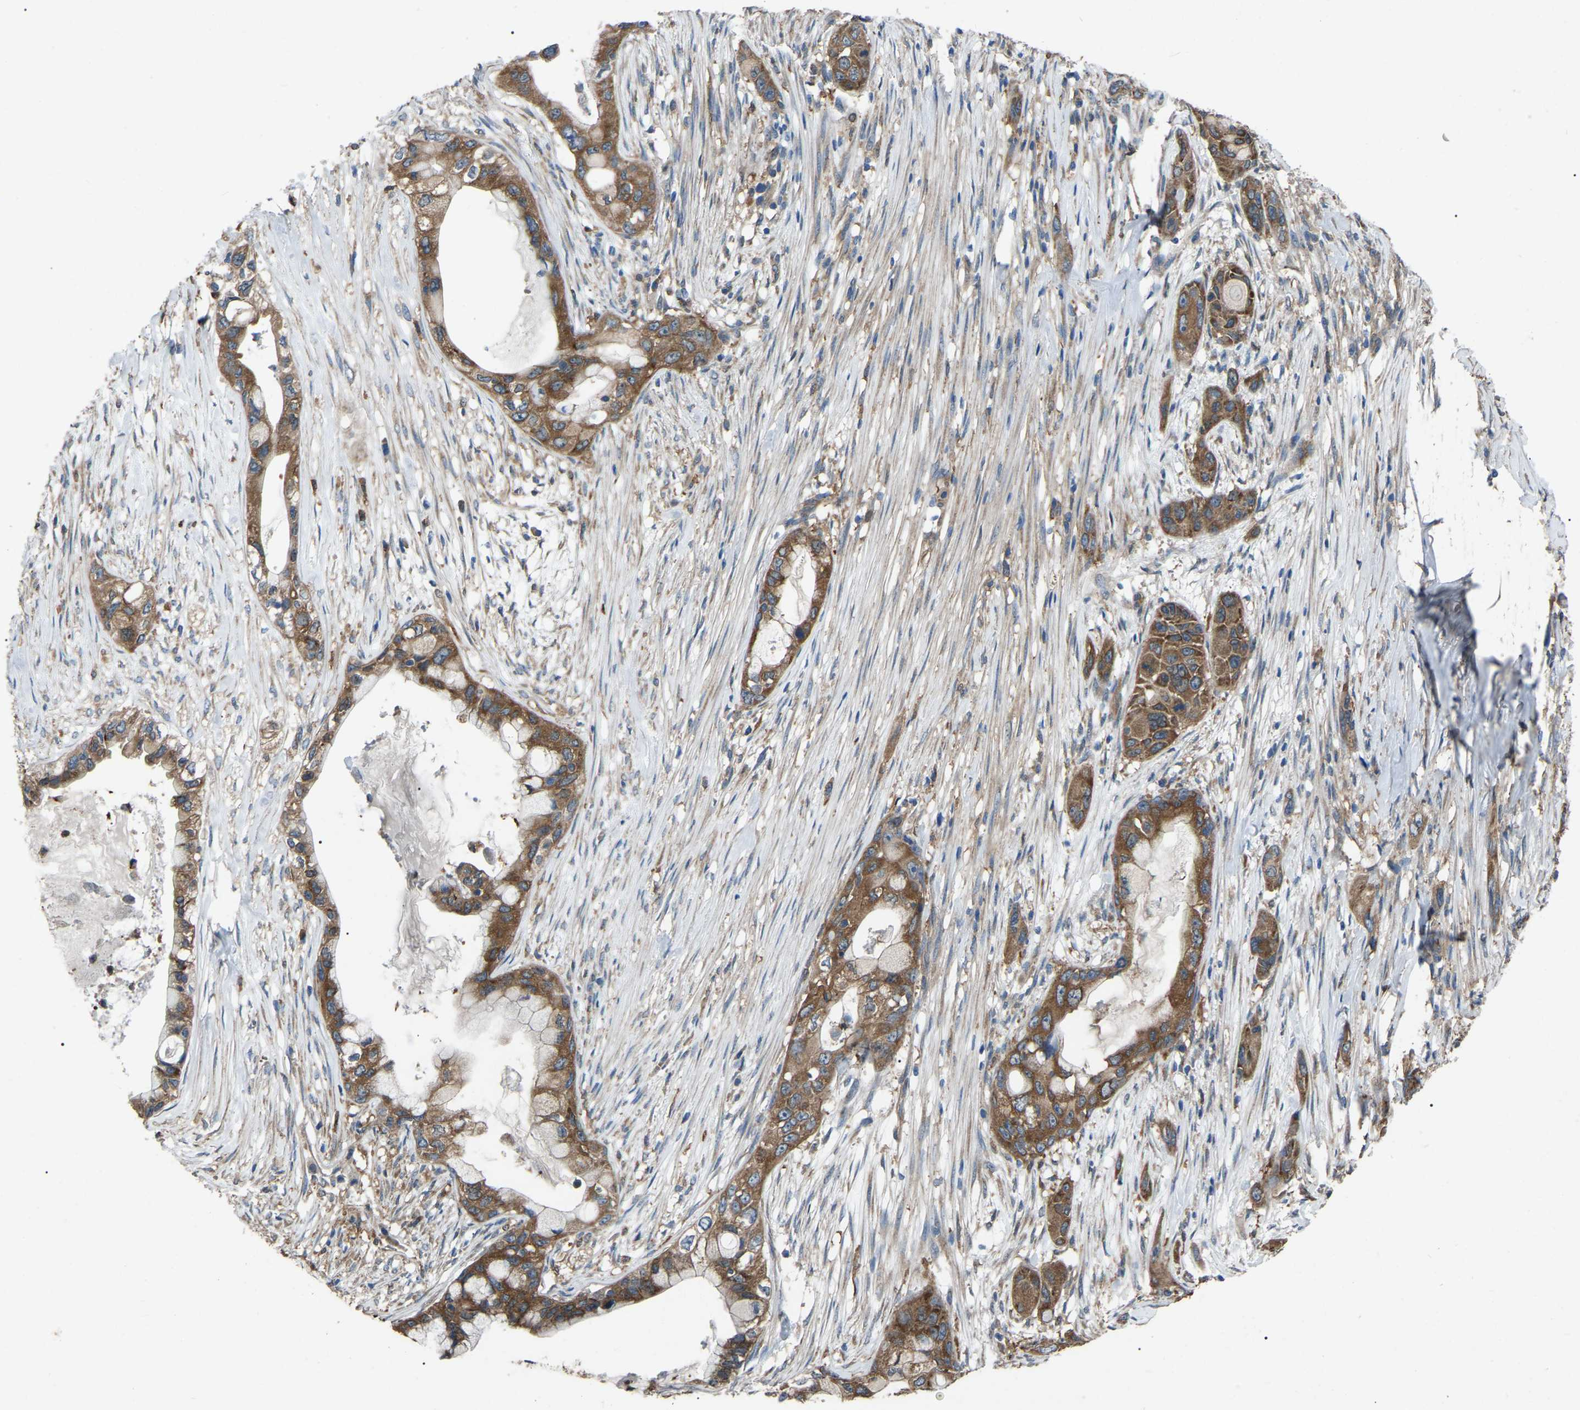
{"staining": {"intensity": "moderate", "quantity": ">75%", "location": "cytoplasmic/membranous"}, "tissue": "pancreatic cancer", "cell_type": "Tumor cells", "image_type": "cancer", "snomed": [{"axis": "morphology", "description": "Adenocarcinoma, NOS"}, {"axis": "topography", "description": "Pancreas"}], "caption": "This image displays immunohistochemistry staining of pancreatic cancer, with medium moderate cytoplasmic/membranous positivity in about >75% of tumor cells.", "gene": "AIMP1", "patient": {"sex": "male", "age": 53}}